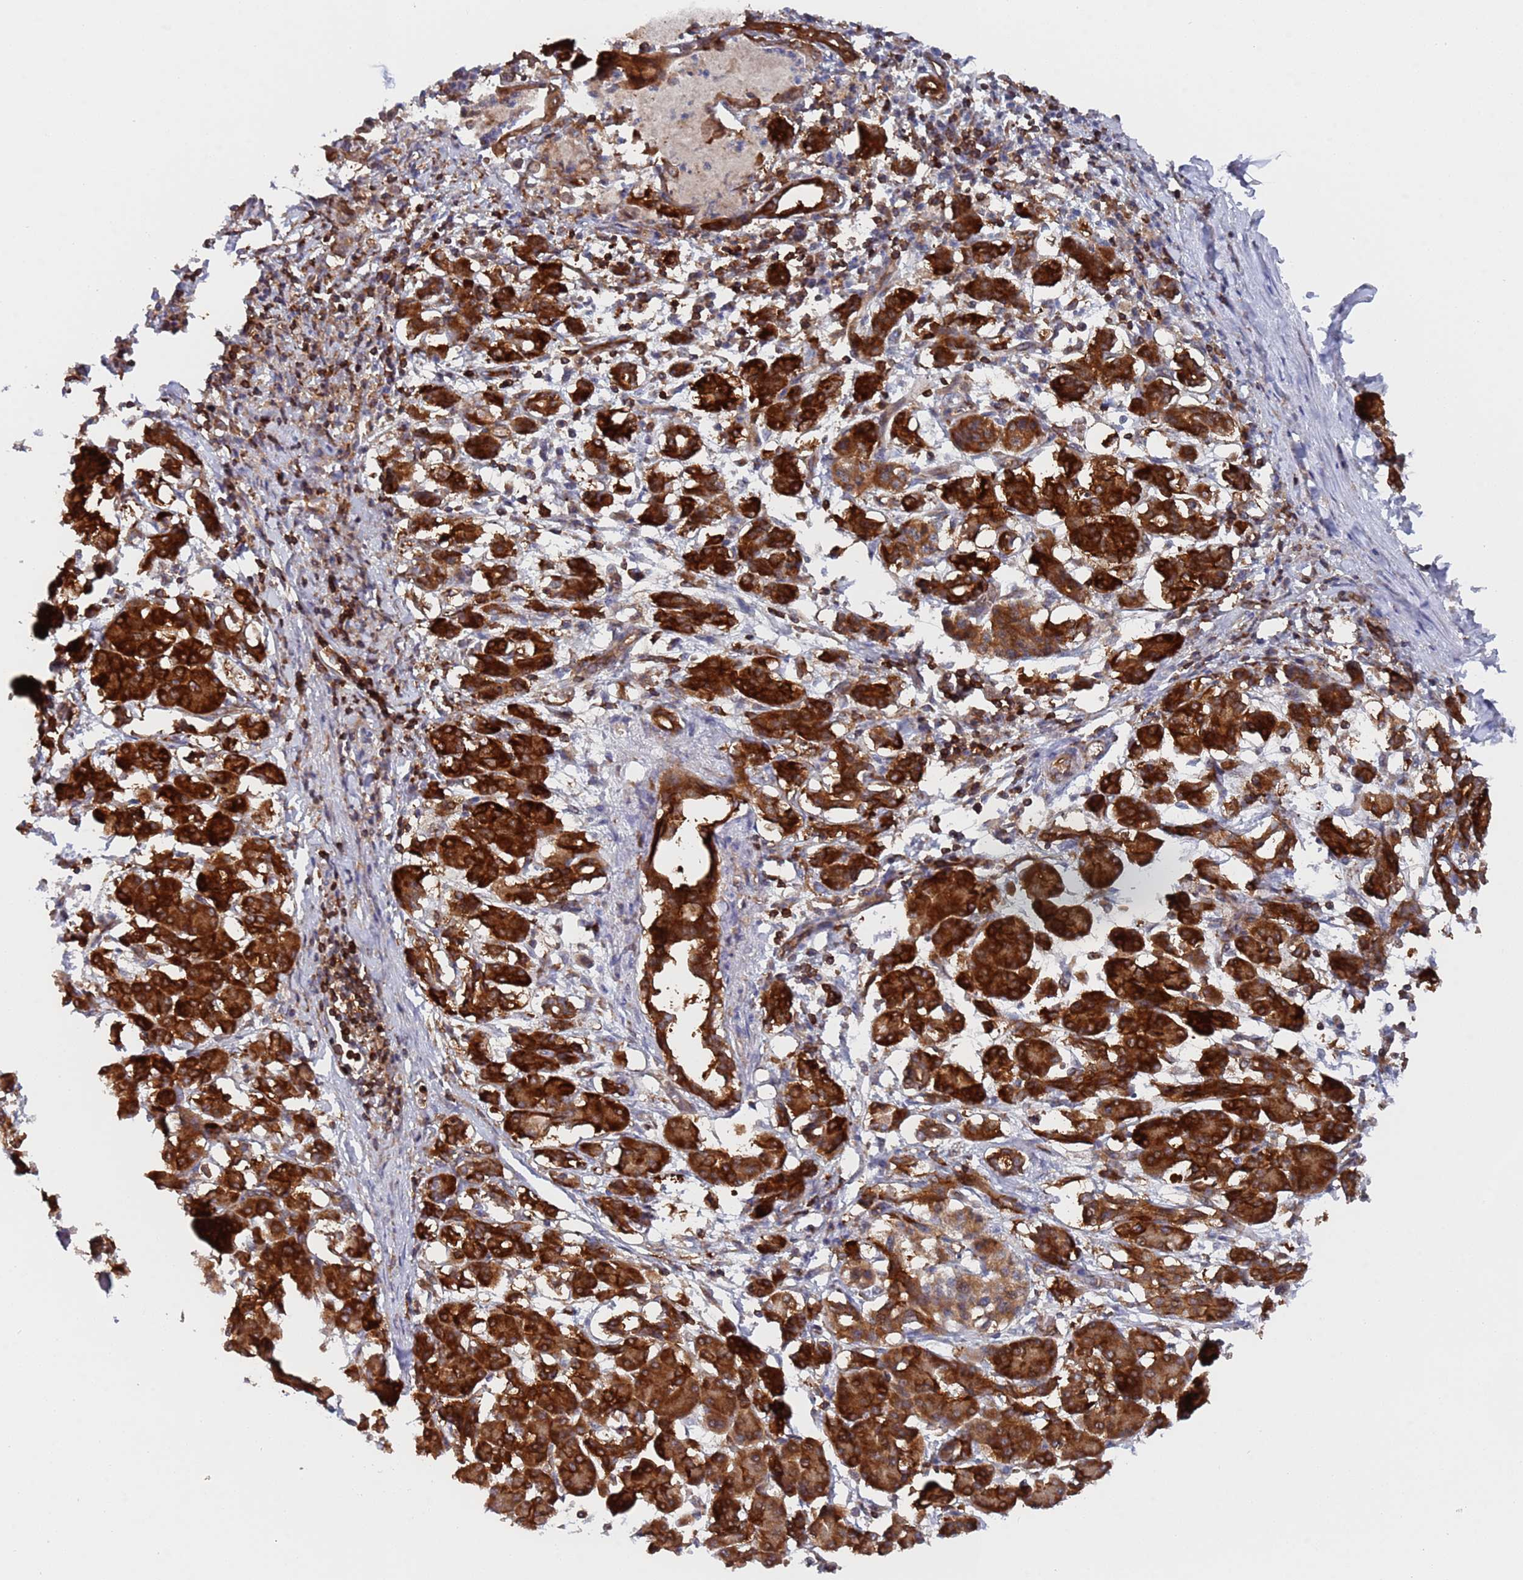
{"staining": {"intensity": "strong", "quantity": ">75%", "location": "cytoplasmic/membranous"}, "tissue": "pancreatic cancer", "cell_type": "Tumor cells", "image_type": "cancer", "snomed": [{"axis": "morphology", "description": "Adenocarcinoma, NOS"}, {"axis": "topography", "description": "Pancreas"}], "caption": "Brown immunohistochemical staining in pancreatic adenocarcinoma shows strong cytoplasmic/membranous positivity in about >75% of tumor cells. (DAB IHC with brightfield microscopy, high magnification).", "gene": "DDX60", "patient": {"sex": "female", "age": 55}}